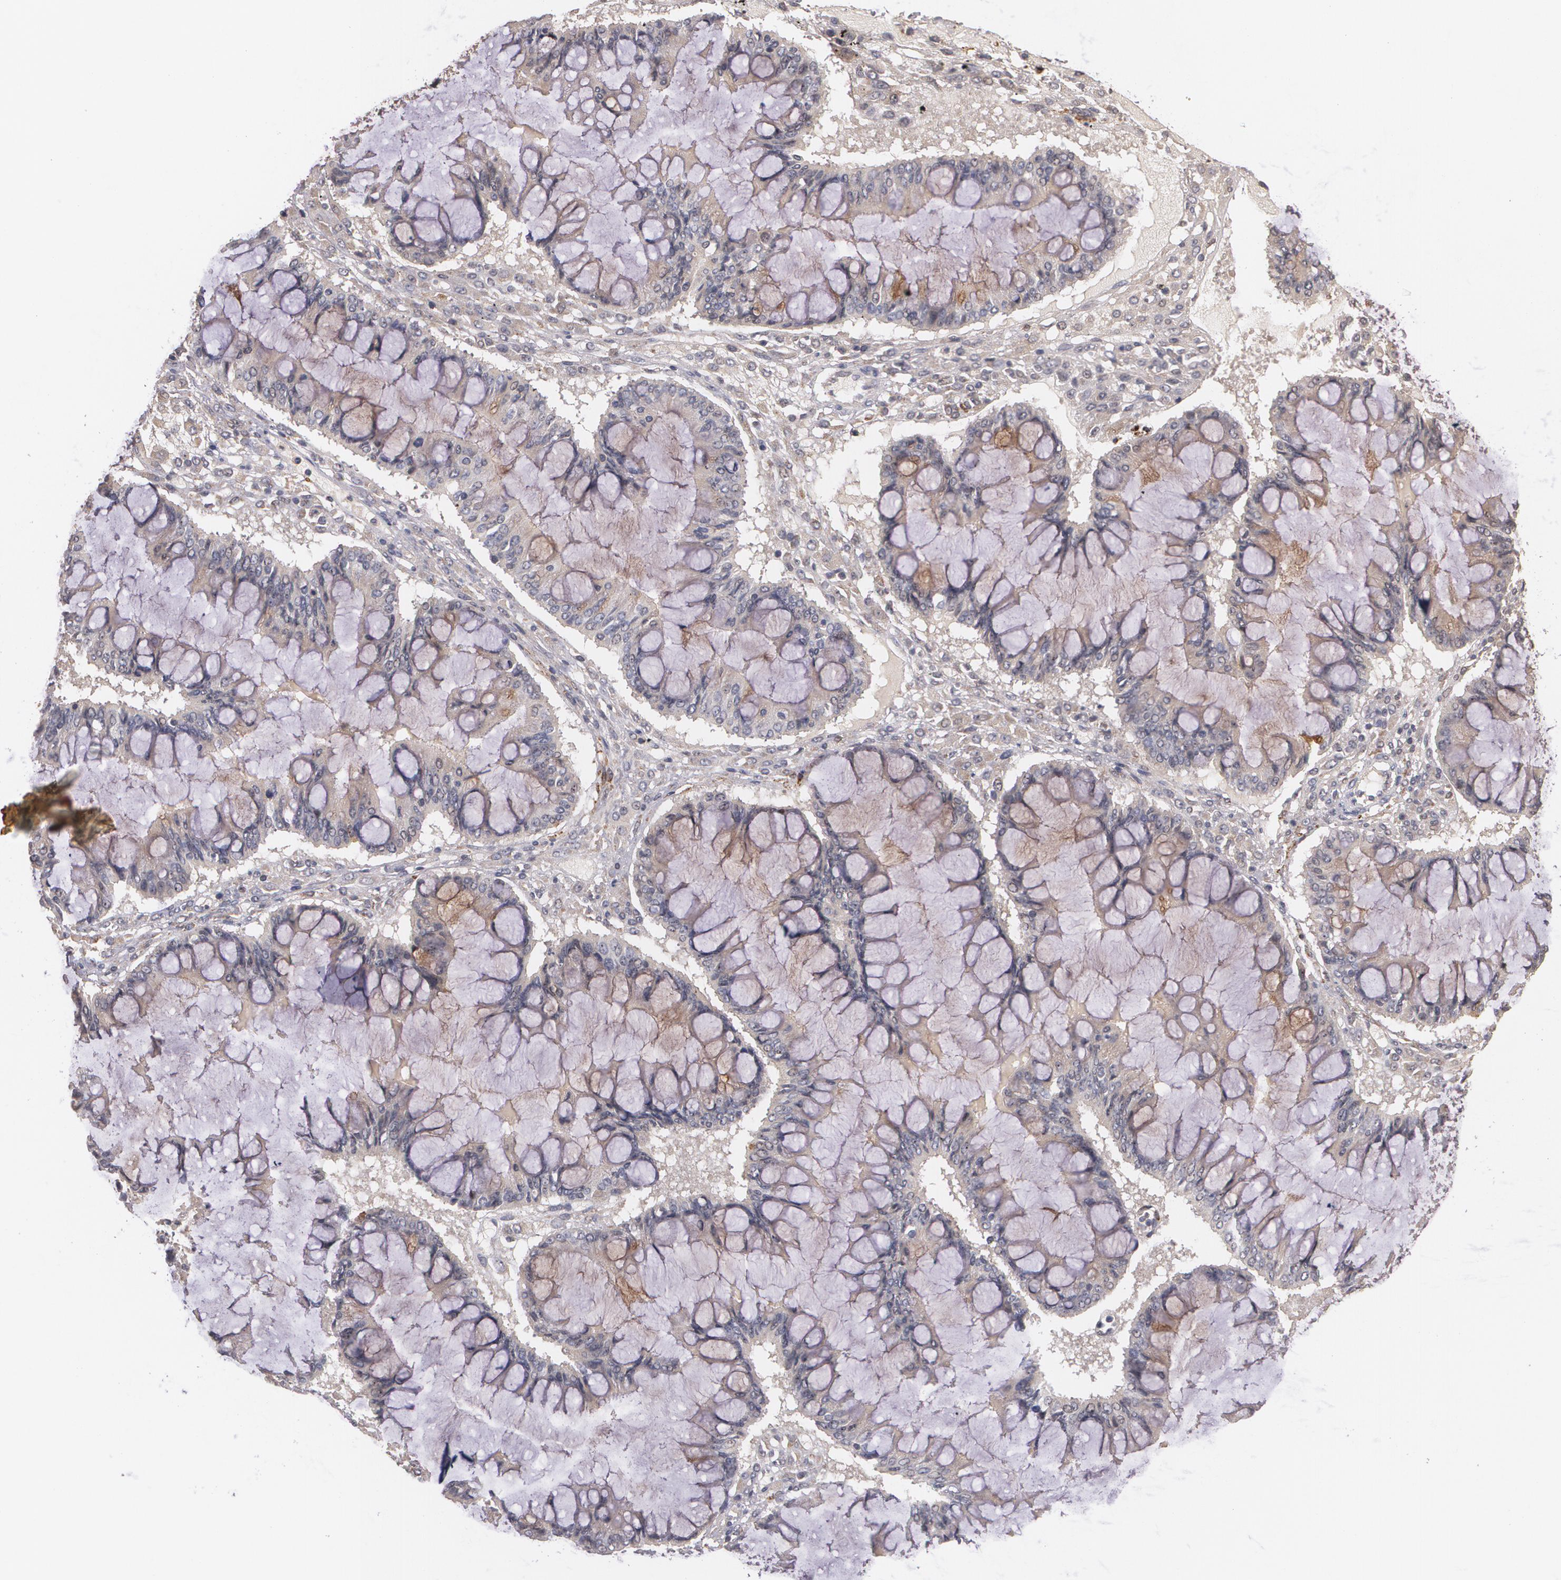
{"staining": {"intensity": "weak", "quantity": "25%-75%", "location": "cytoplasmic/membranous"}, "tissue": "ovarian cancer", "cell_type": "Tumor cells", "image_type": "cancer", "snomed": [{"axis": "morphology", "description": "Cystadenocarcinoma, mucinous, NOS"}, {"axis": "topography", "description": "Ovary"}], "caption": "Tumor cells exhibit low levels of weak cytoplasmic/membranous expression in approximately 25%-75% of cells in human mucinous cystadenocarcinoma (ovarian). (DAB (3,3'-diaminobenzidine) = brown stain, brightfield microscopy at high magnification).", "gene": "IFNGR2", "patient": {"sex": "female", "age": 73}}